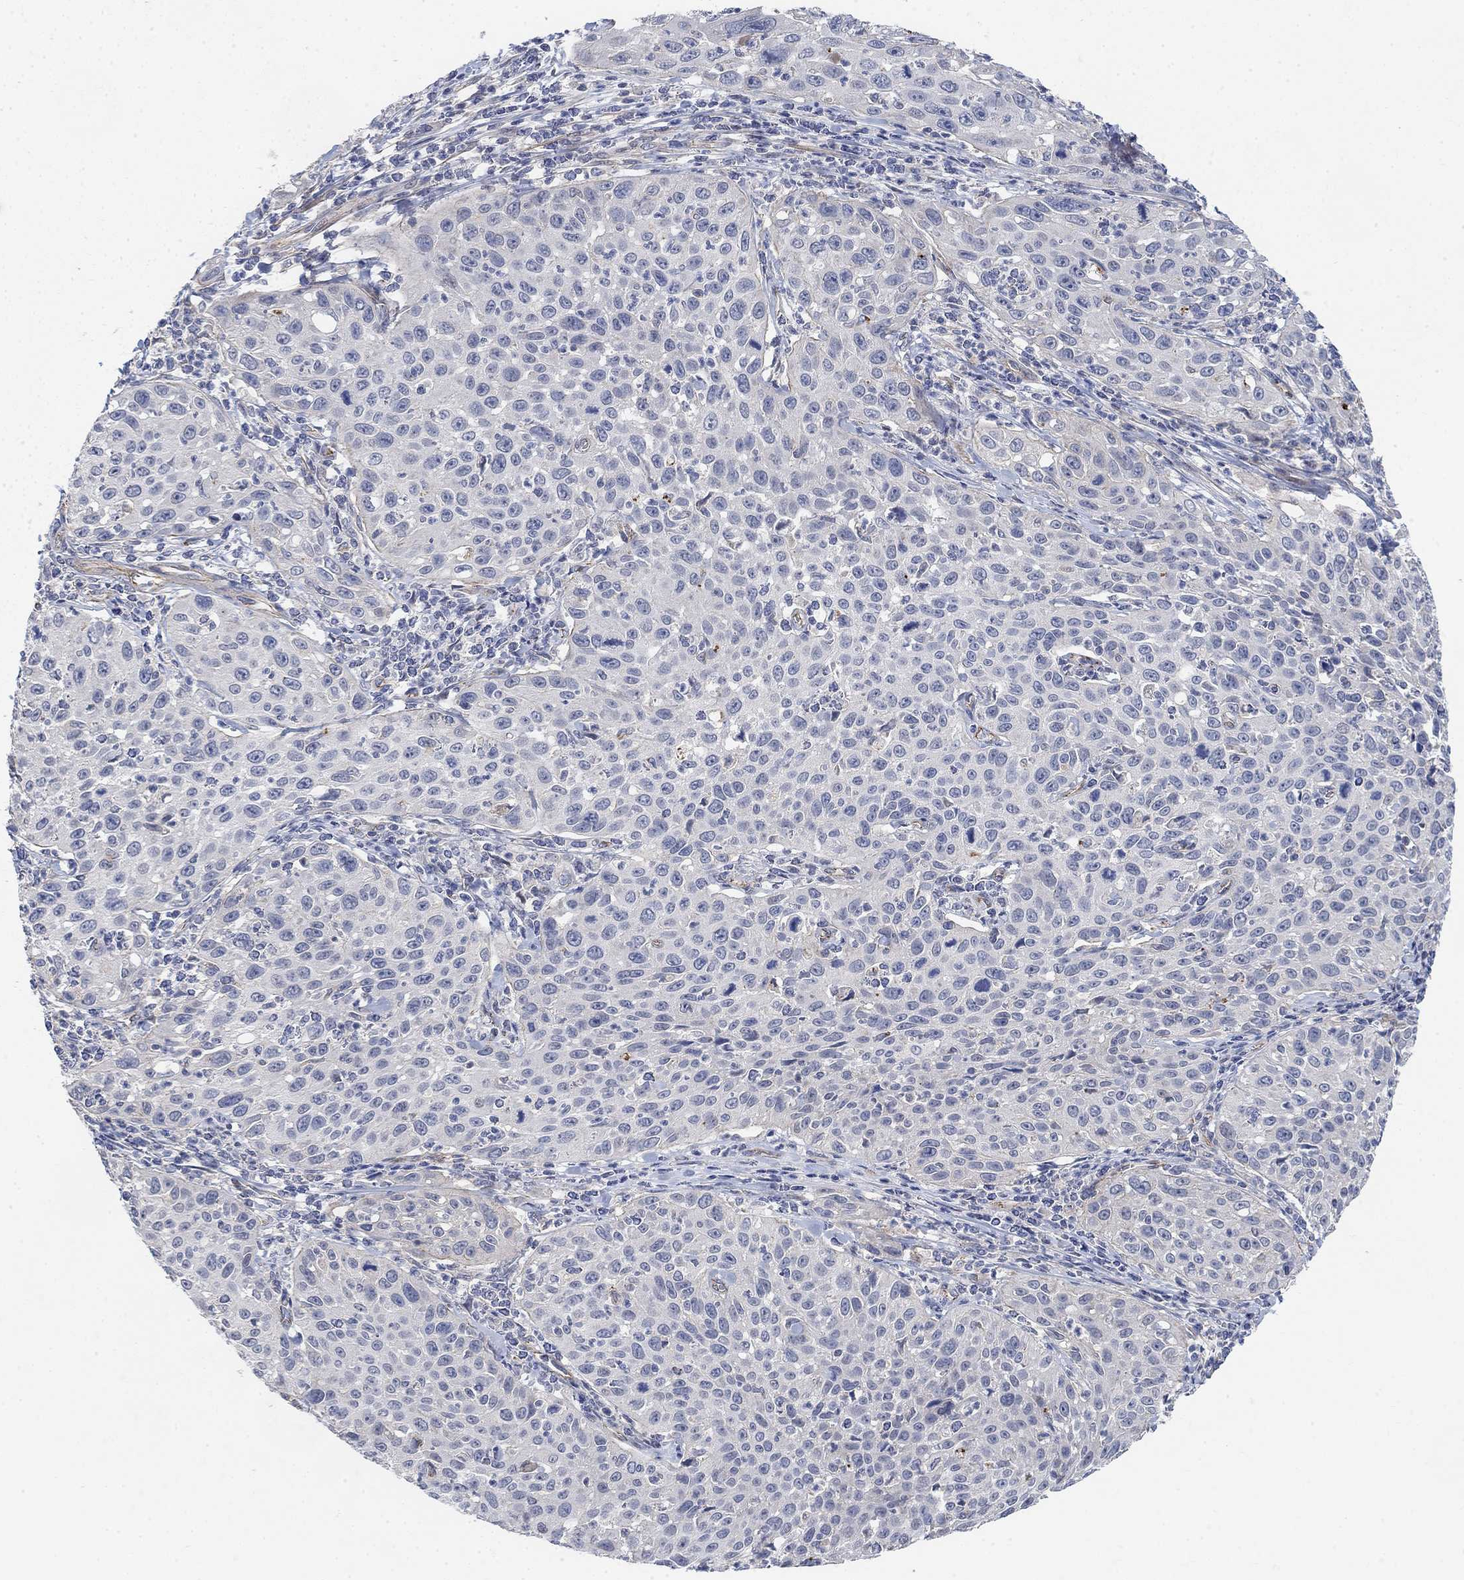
{"staining": {"intensity": "negative", "quantity": "none", "location": "none"}, "tissue": "cervical cancer", "cell_type": "Tumor cells", "image_type": "cancer", "snomed": [{"axis": "morphology", "description": "Squamous cell carcinoma, NOS"}, {"axis": "topography", "description": "Cervix"}], "caption": "Immunohistochemistry histopathology image of neoplastic tissue: cervical squamous cell carcinoma stained with DAB demonstrates no significant protein staining in tumor cells.", "gene": "HCRTR1", "patient": {"sex": "female", "age": 26}}